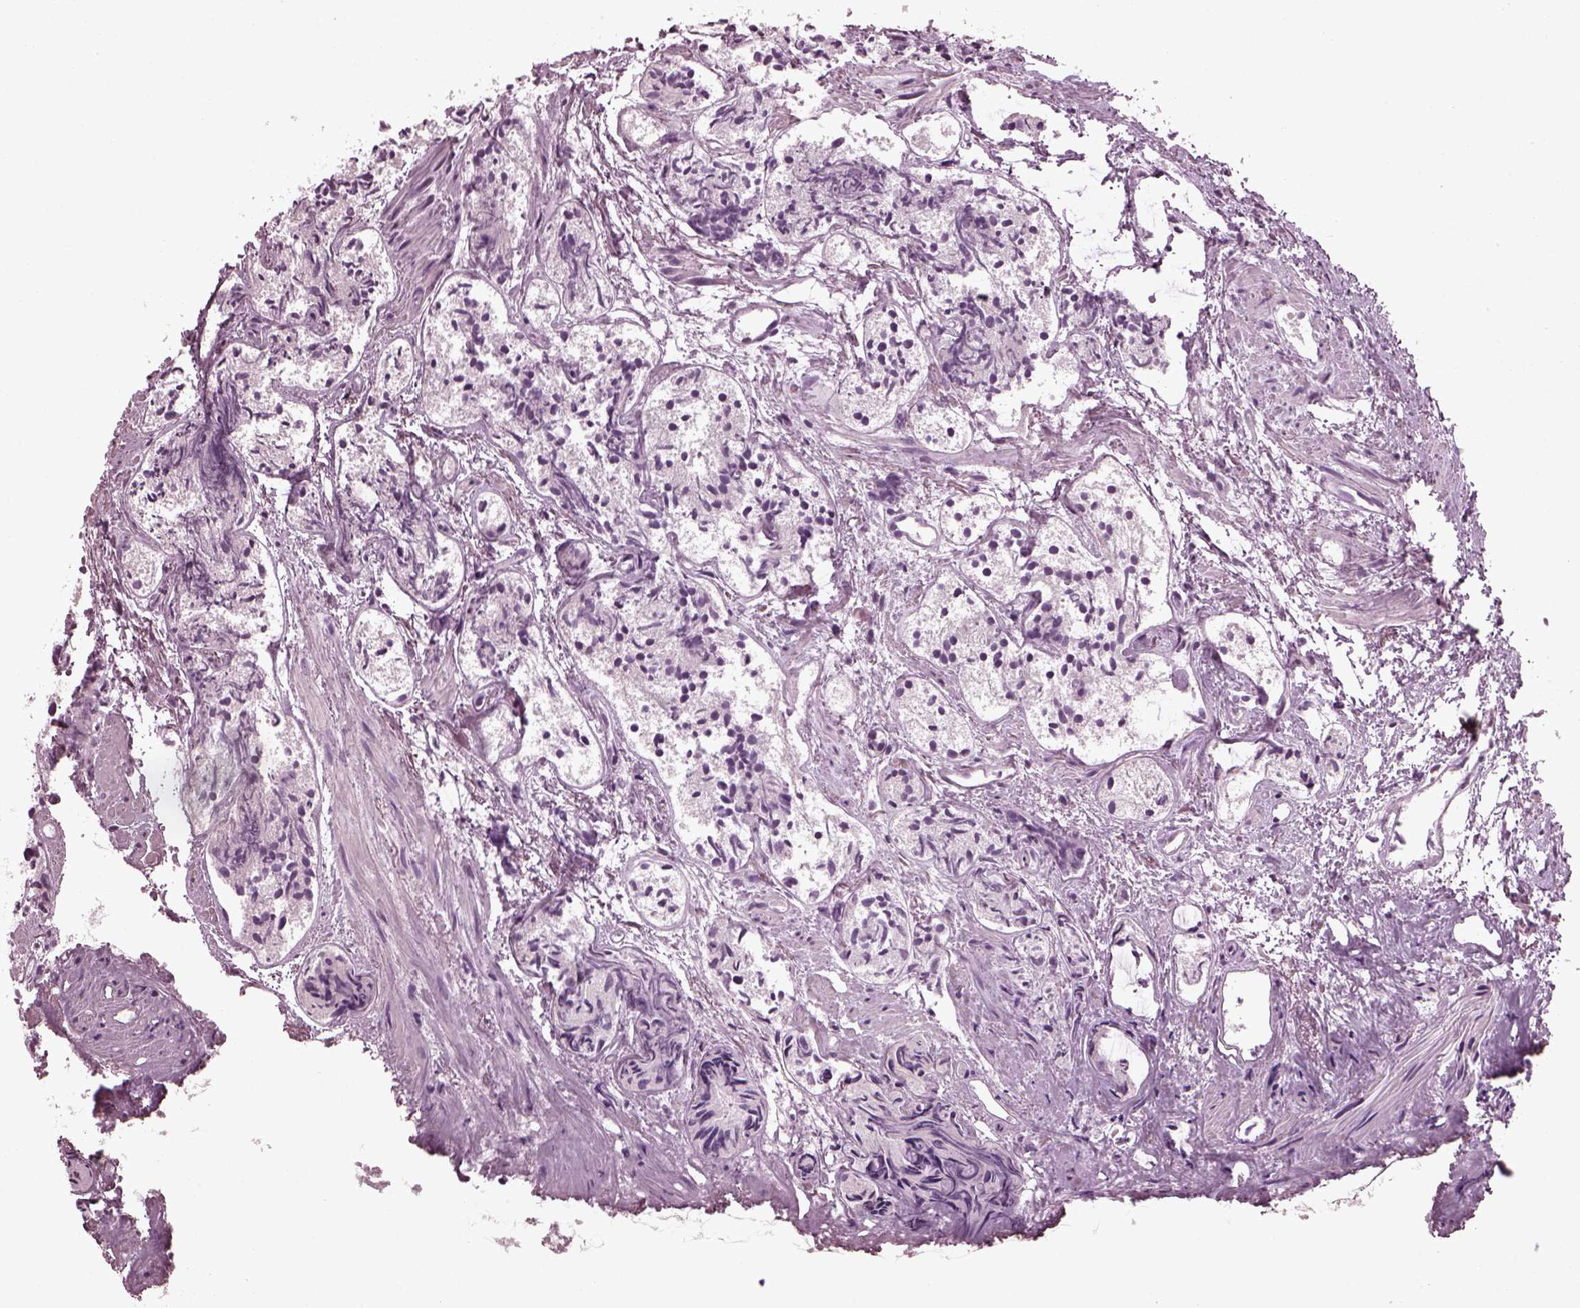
{"staining": {"intensity": "negative", "quantity": "none", "location": "none"}, "tissue": "prostate cancer", "cell_type": "Tumor cells", "image_type": "cancer", "snomed": [{"axis": "morphology", "description": "Adenocarcinoma, High grade"}, {"axis": "topography", "description": "Prostate"}], "caption": "Protein analysis of adenocarcinoma (high-grade) (prostate) reveals no significant positivity in tumor cells. (Brightfield microscopy of DAB immunohistochemistry at high magnification).", "gene": "SLC6A17", "patient": {"sex": "male", "age": 85}}